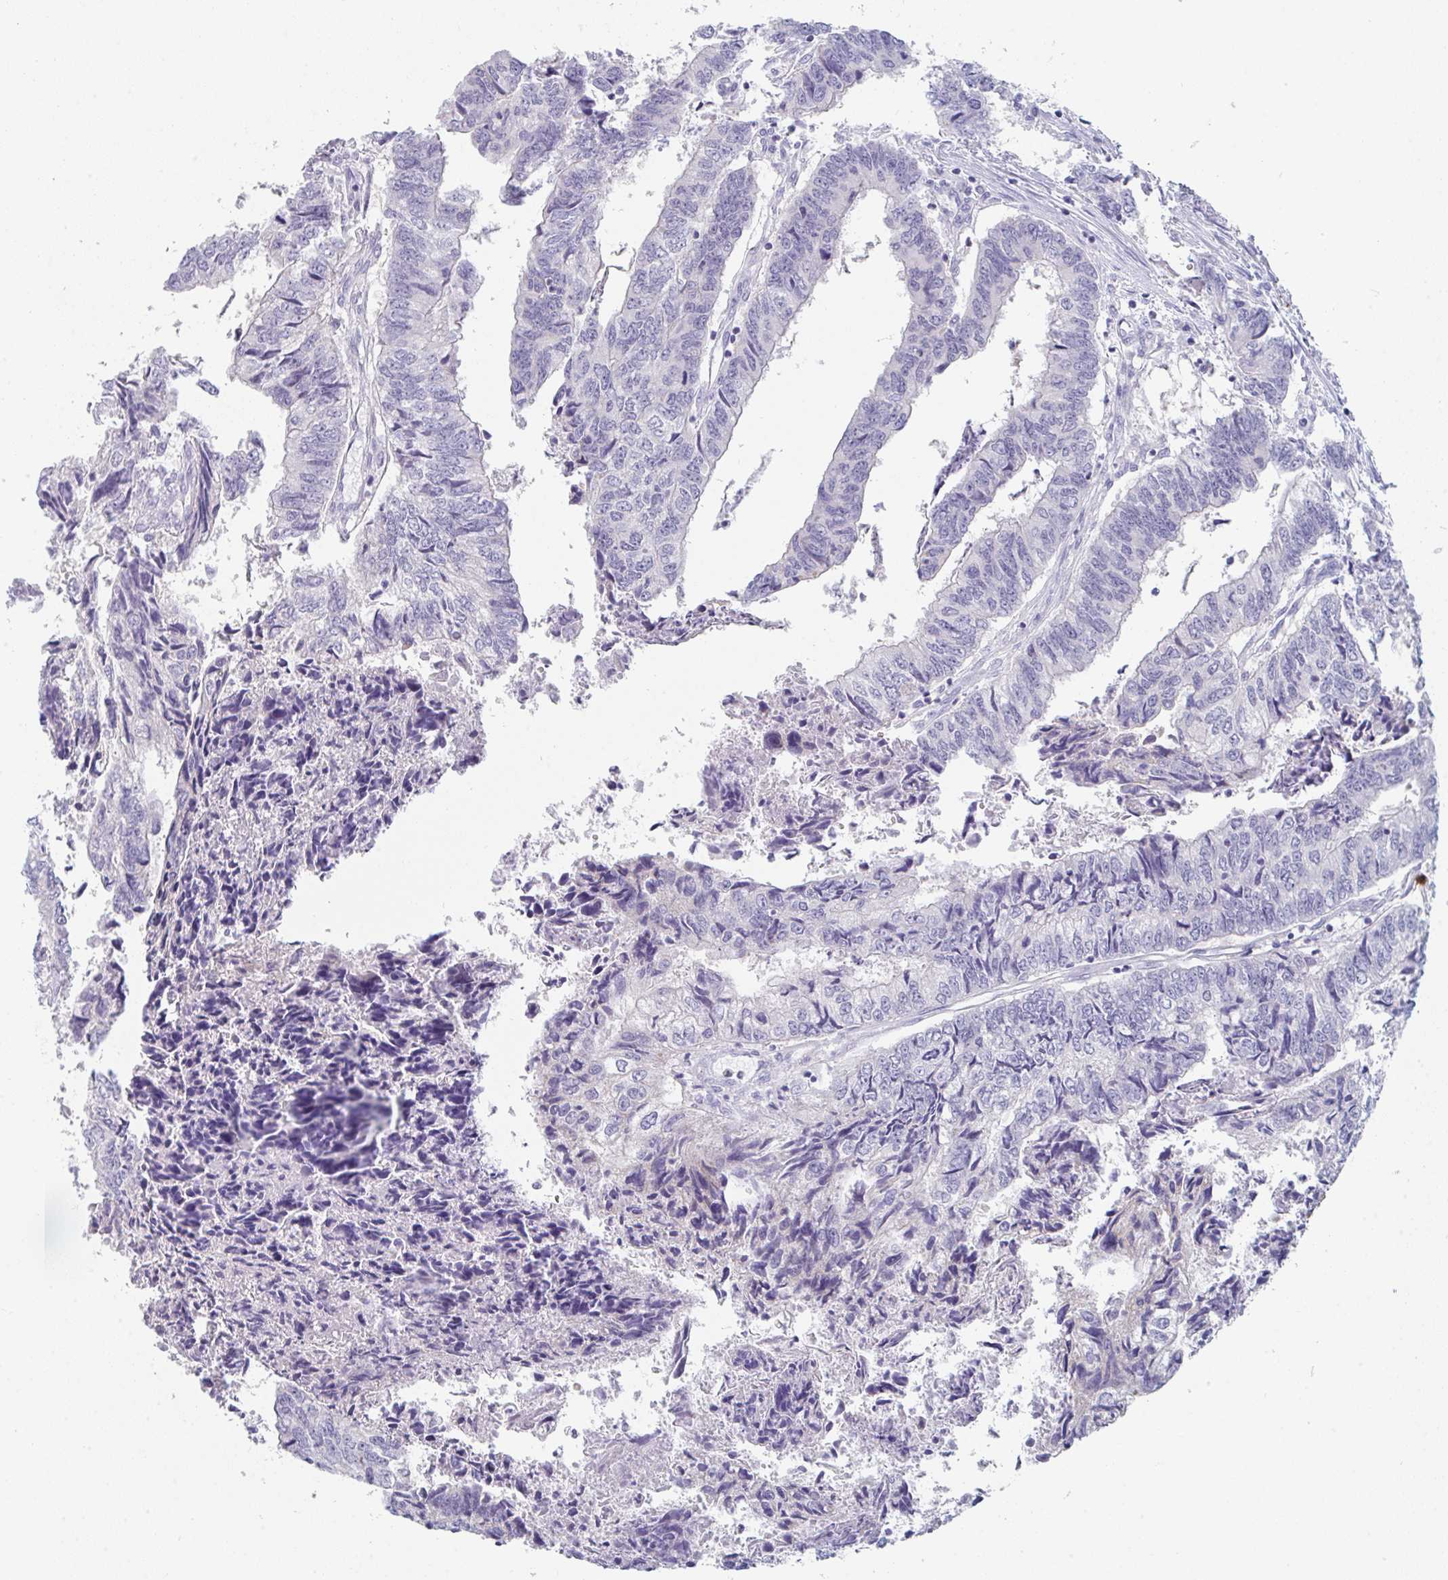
{"staining": {"intensity": "negative", "quantity": "none", "location": "none"}, "tissue": "colorectal cancer", "cell_type": "Tumor cells", "image_type": "cancer", "snomed": [{"axis": "morphology", "description": "Adenocarcinoma, NOS"}, {"axis": "topography", "description": "Colon"}], "caption": "Immunohistochemical staining of human colorectal cancer shows no significant staining in tumor cells. (Immunohistochemistry (ihc), brightfield microscopy, high magnification).", "gene": "RUBCN", "patient": {"sex": "male", "age": 86}}